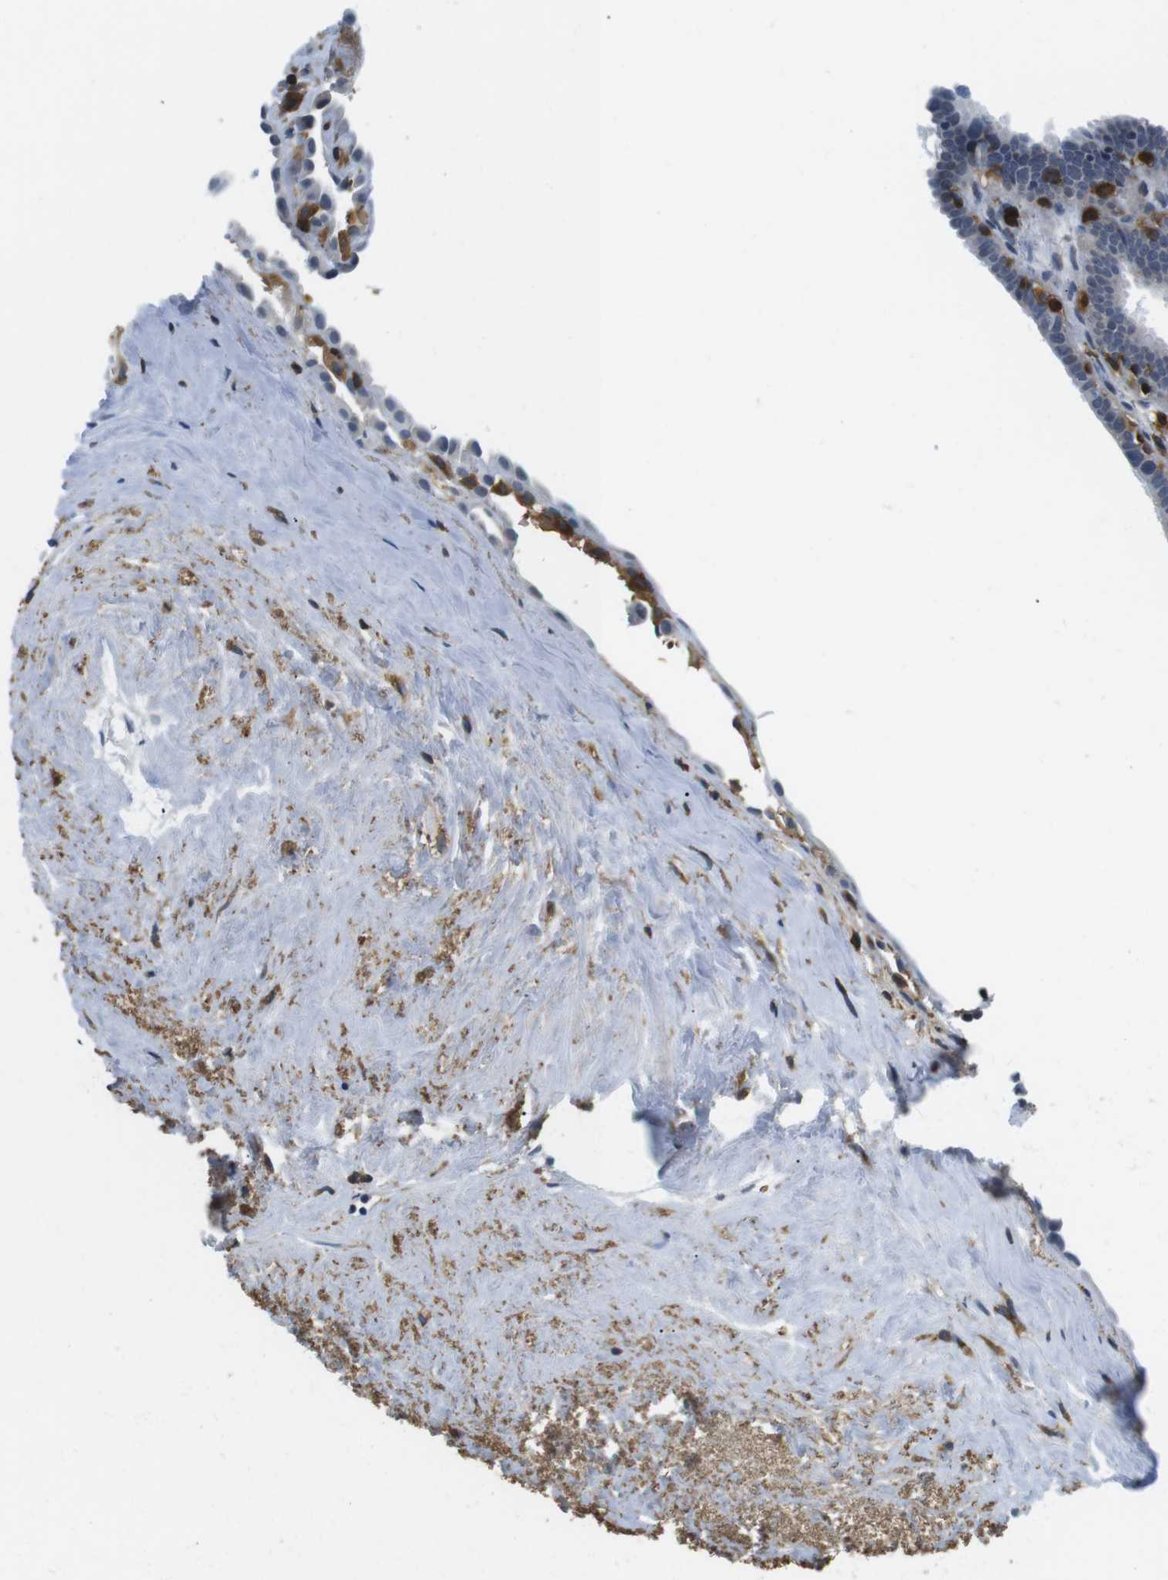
{"staining": {"intensity": "negative", "quantity": "none", "location": "none"}, "tissue": "fallopian tube", "cell_type": "Glandular cells", "image_type": "normal", "snomed": [{"axis": "morphology", "description": "Normal tissue, NOS"}, {"axis": "topography", "description": "Fallopian tube"}, {"axis": "topography", "description": "Placenta"}], "caption": "Unremarkable fallopian tube was stained to show a protein in brown. There is no significant expression in glandular cells. (Stains: DAB immunohistochemistry with hematoxylin counter stain, Microscopy: brightfield microscopy at high magnification).", "gene": "STK10", "patient": {"sex": "female", "age": 34}}